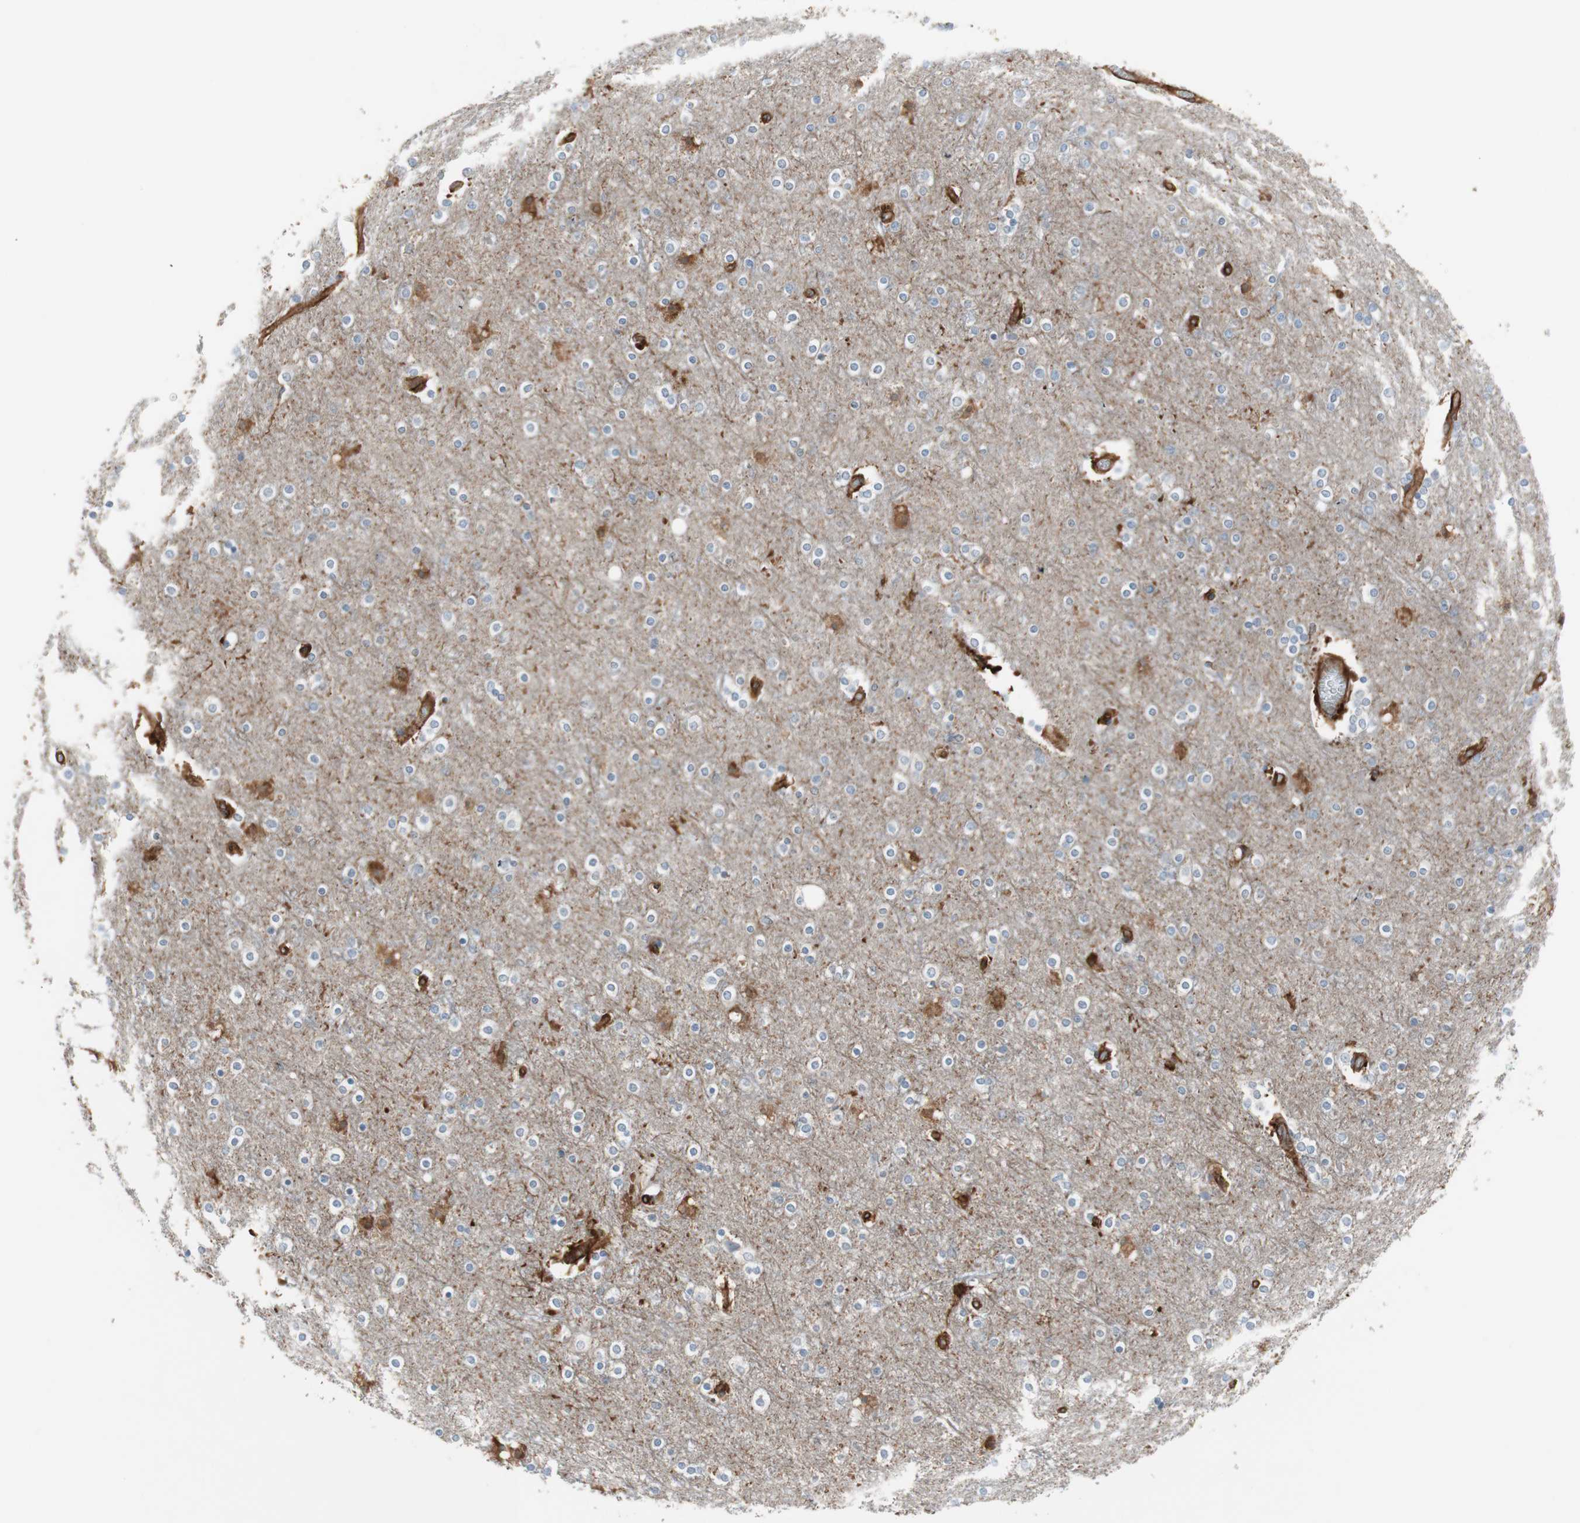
{"staining": {"intensity": "strong", "quantity": ">75%", "location": "cytoplasmic/membranous"}, "tissue": "cerebral cortex", "cell_type": "Endothelial cells", "image_type": "normal", "snomed": [{"axis": "morphology", "description": "Normal tissue, NOS"}, {"axis": "topography", "description": "Cerebral cortex"}], "caption": "Human cerebral cortex stained for a protein (brown) displays strong cytoplasmic/membranous positive expression in approximately >75% of endothelial cells.", "gene": "TCTA", "patient": {"sex": "female", "age": 54}}